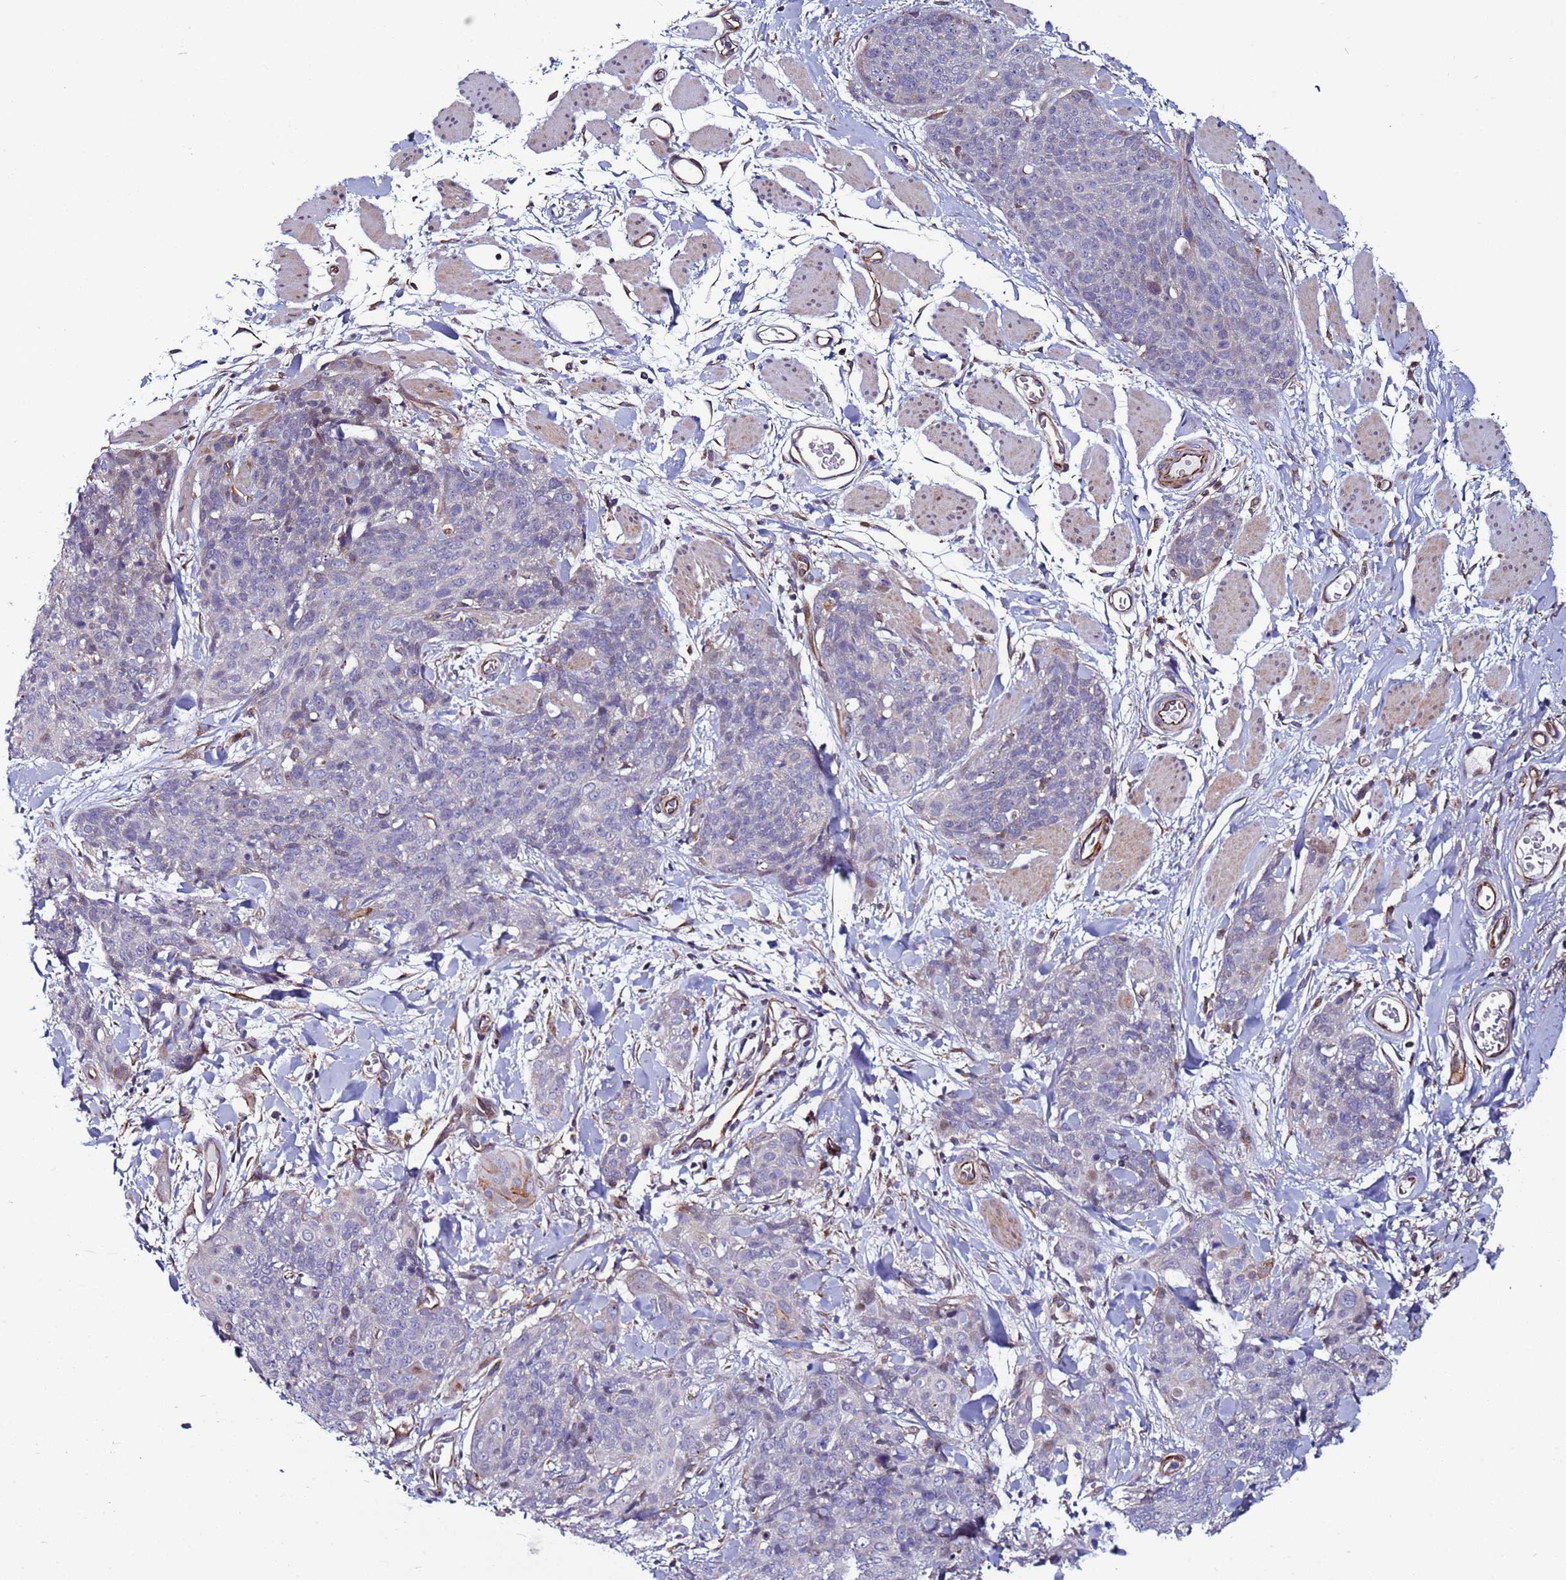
{"staining": {"intensity": "negative", "quantity": "none", "location": "none"}, "tissue": "skin cancer", "cell_type": "Tumor cells", "image_type": "cancer", "snomed": [{"axis": "morphology", "description": "Squamous cell carcinoma, NOS"}, {"axis": "topography", "description": "Skin"}, {"axis": "topography", "description": "Vulva"}], "caption": "DAB (3,3'-diaminobenzidine) immunohistochemical staining of skin squamous cell carcinoma demonstrates no significant staining in tumor cells.", "gene": "MCRIP1", "patient": {"sex": "female", "age": 85}}